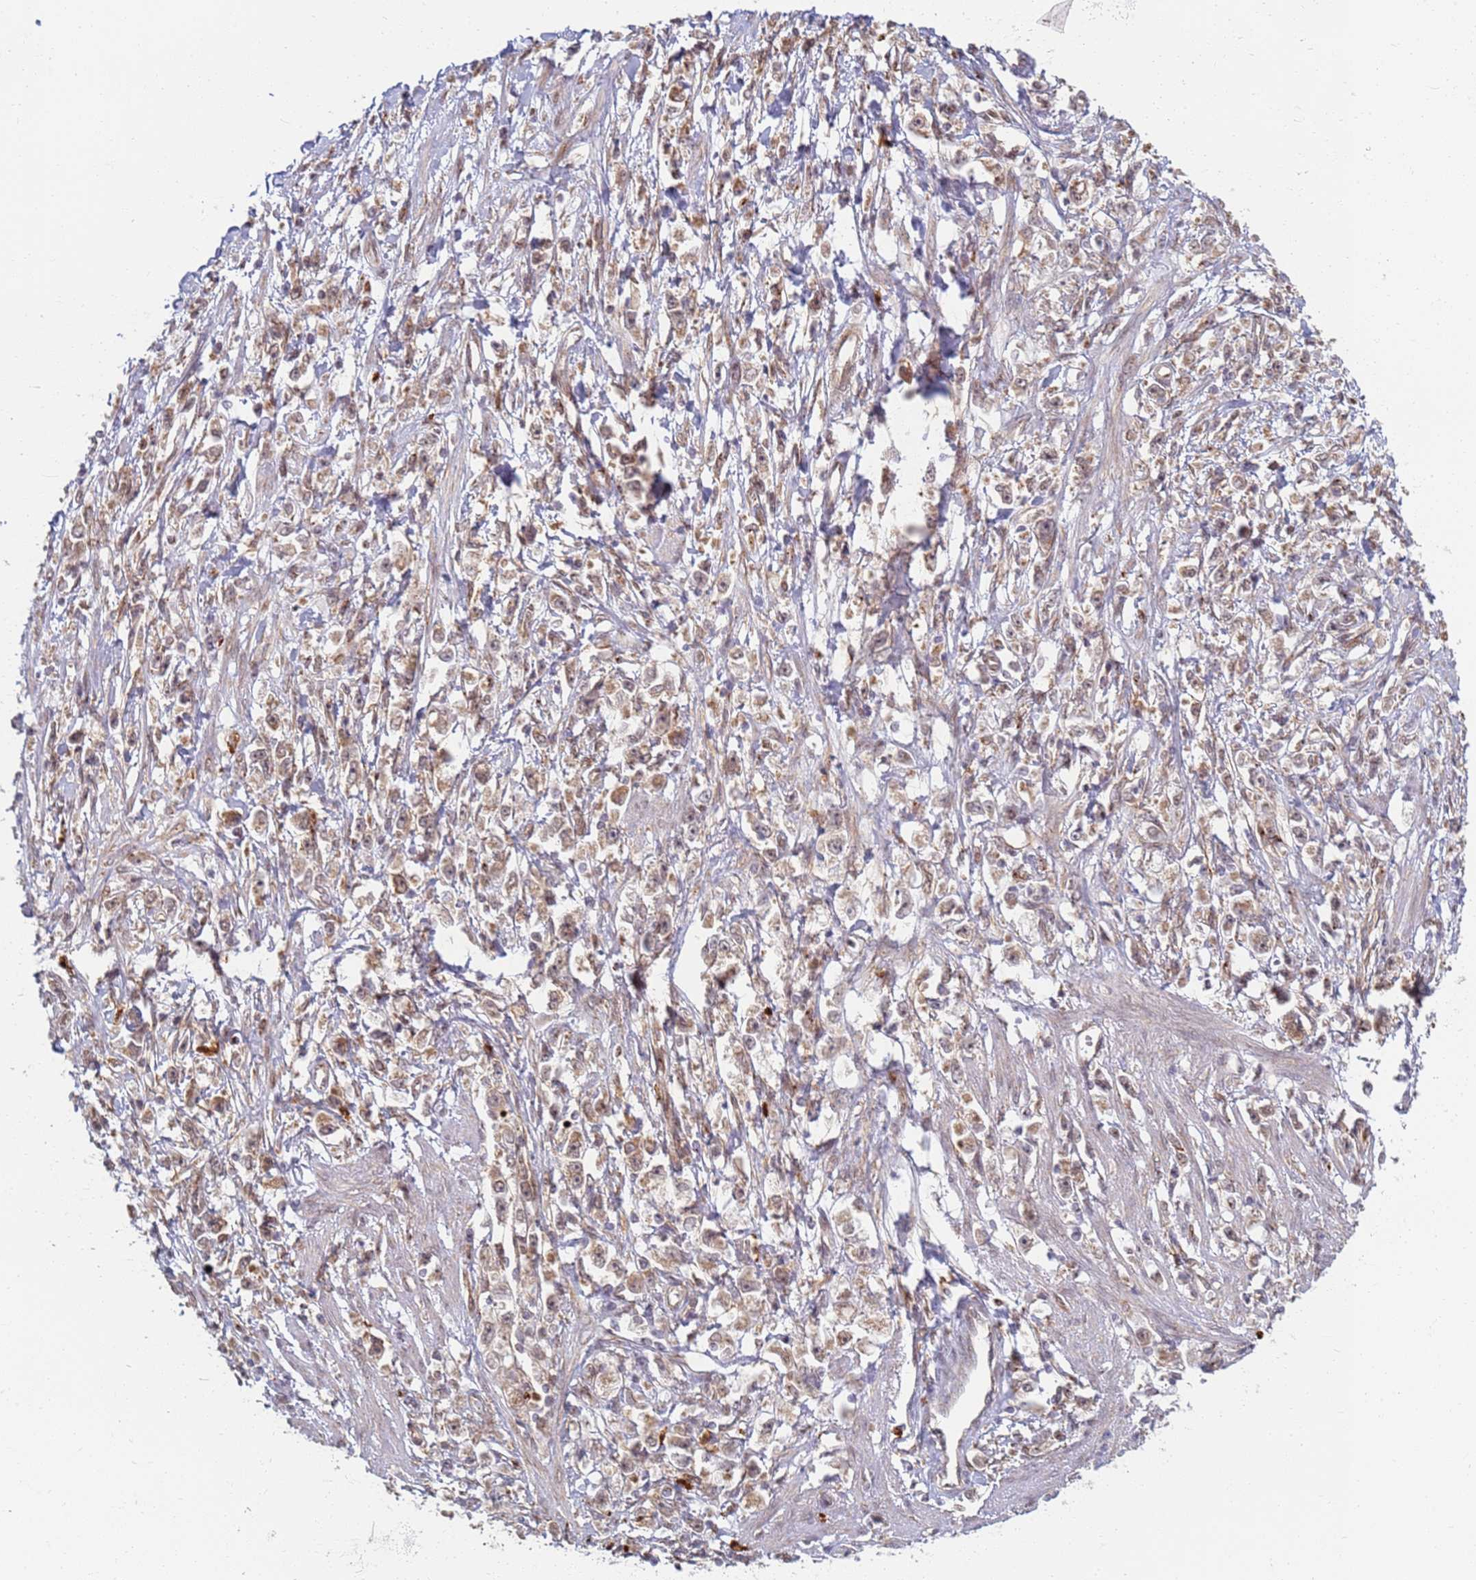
{"staining": {"intensity": "weak", "quantity": ">75%", "location": "cytoplasmic/membranous"}, "tissue": "stomach cancer", "cell_type": "Tumor cells", "image_type": "cancer", "snomed": [{"axis": "morphology", "description": "Adenocarcinoma, NOS"}, {"axis": "topography", "description": "Stomach"}], "caption": "This is an image of immunohistochemistry (IHC) staining of stomach cancer (adenocarcinoma), which shows weak positivity in the cytoplasmic/membranous of tumor cells.", "gene": "CEP170", "patient": {"sex": "female", "age": 59}}